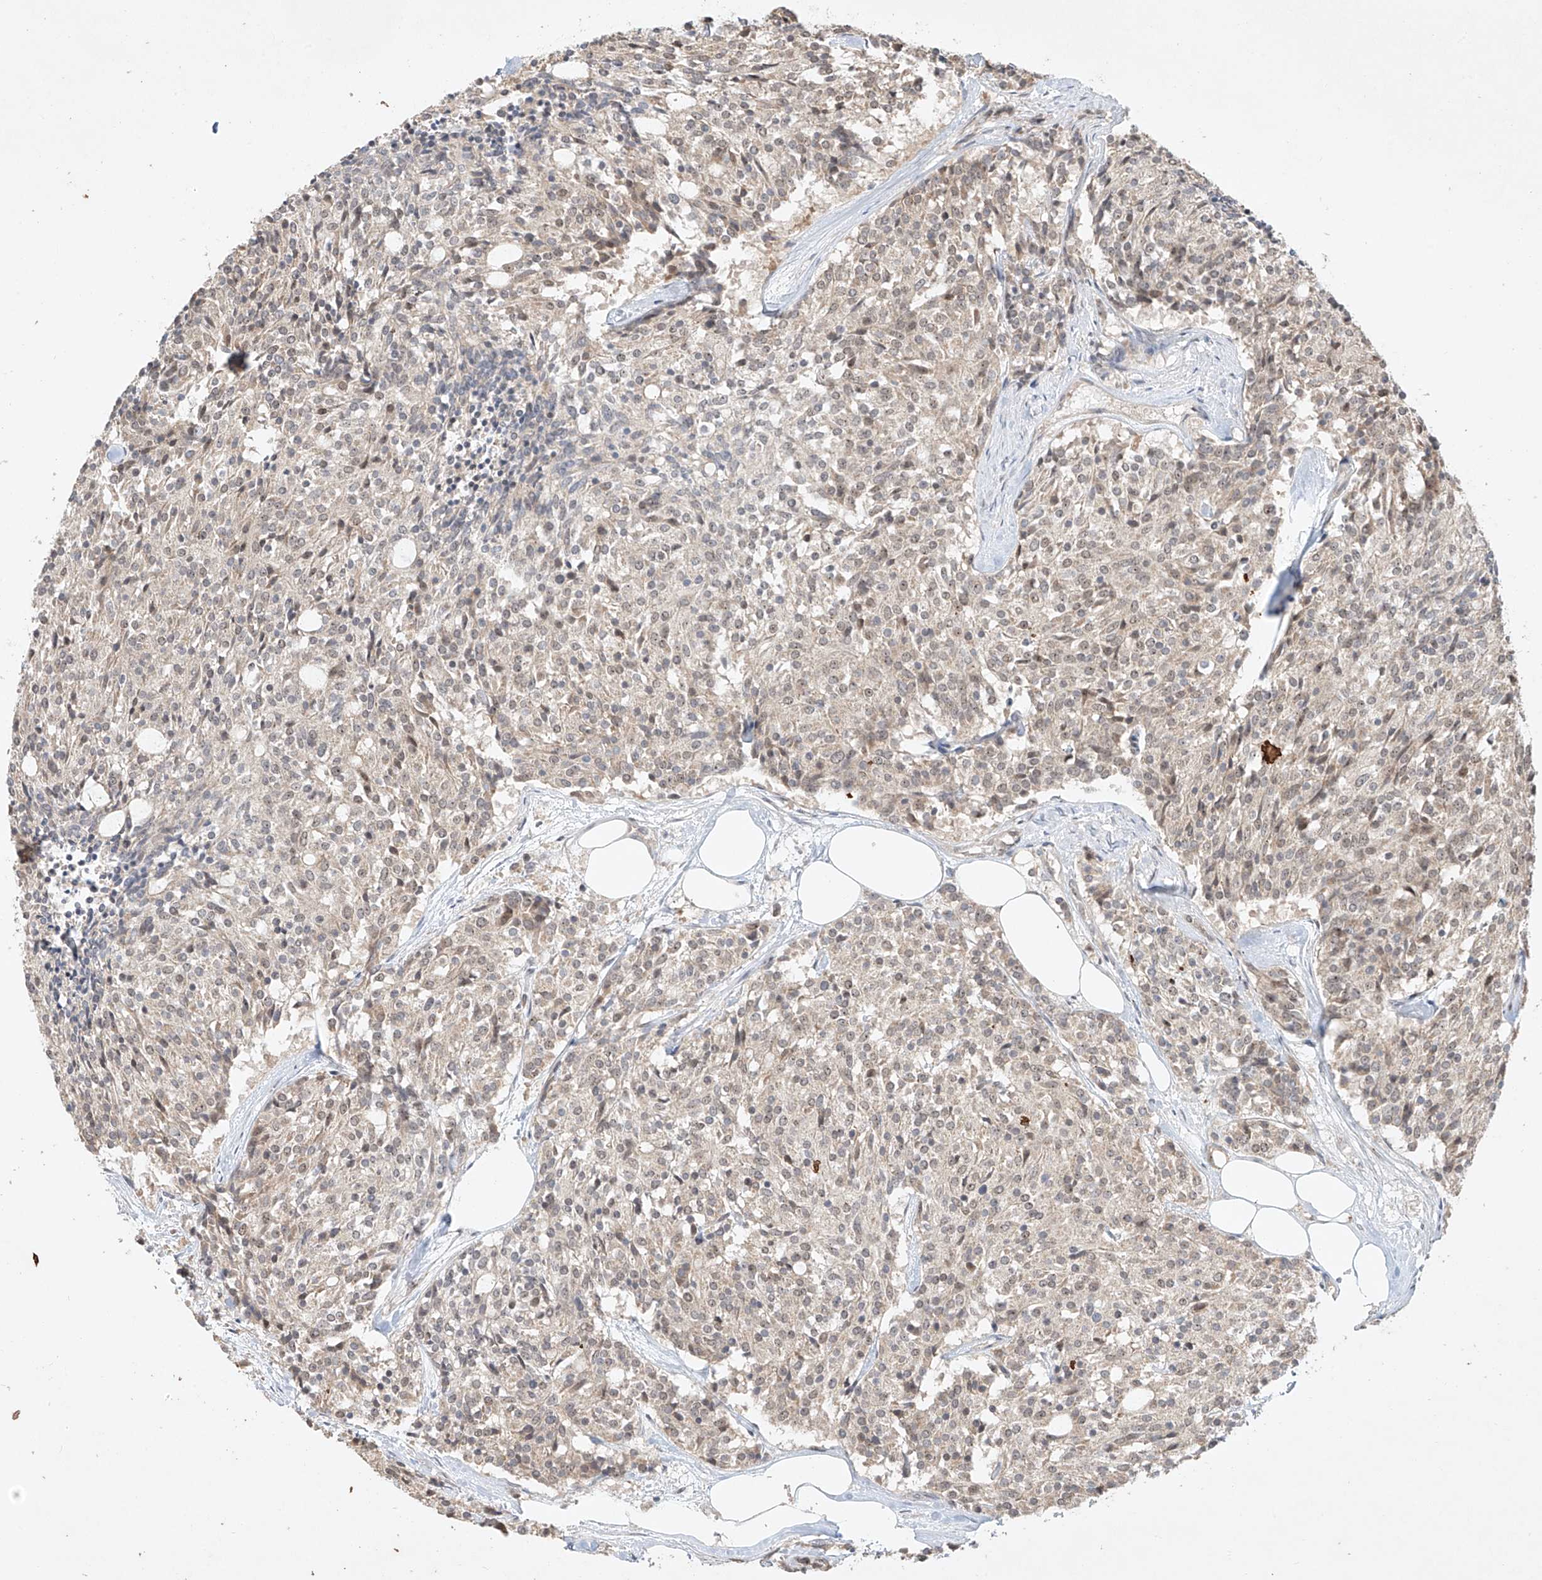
{"staining": {"intensity": "negative", "quantity": "none", "location": "none"}, "tissue": "carcinoid", "cell_type": "Tumor cells", "image_type": "cancer", "snomed": [{"axis": "morphology", "description": "Carcinoid, malignant, NOS"}, {"axis": "topography", "description": "Pancreas"}], "caption": "Tumor cells show no significant protein staining in carcinoid. (Stains: DAB (3,3'-diaminobenzidine) IHC with hematoxylin counter stain, Microscopy: brightfield microscopy at high magnification).", "gene": "TASP1", "patient": {"sex": "female", "age": 54}}